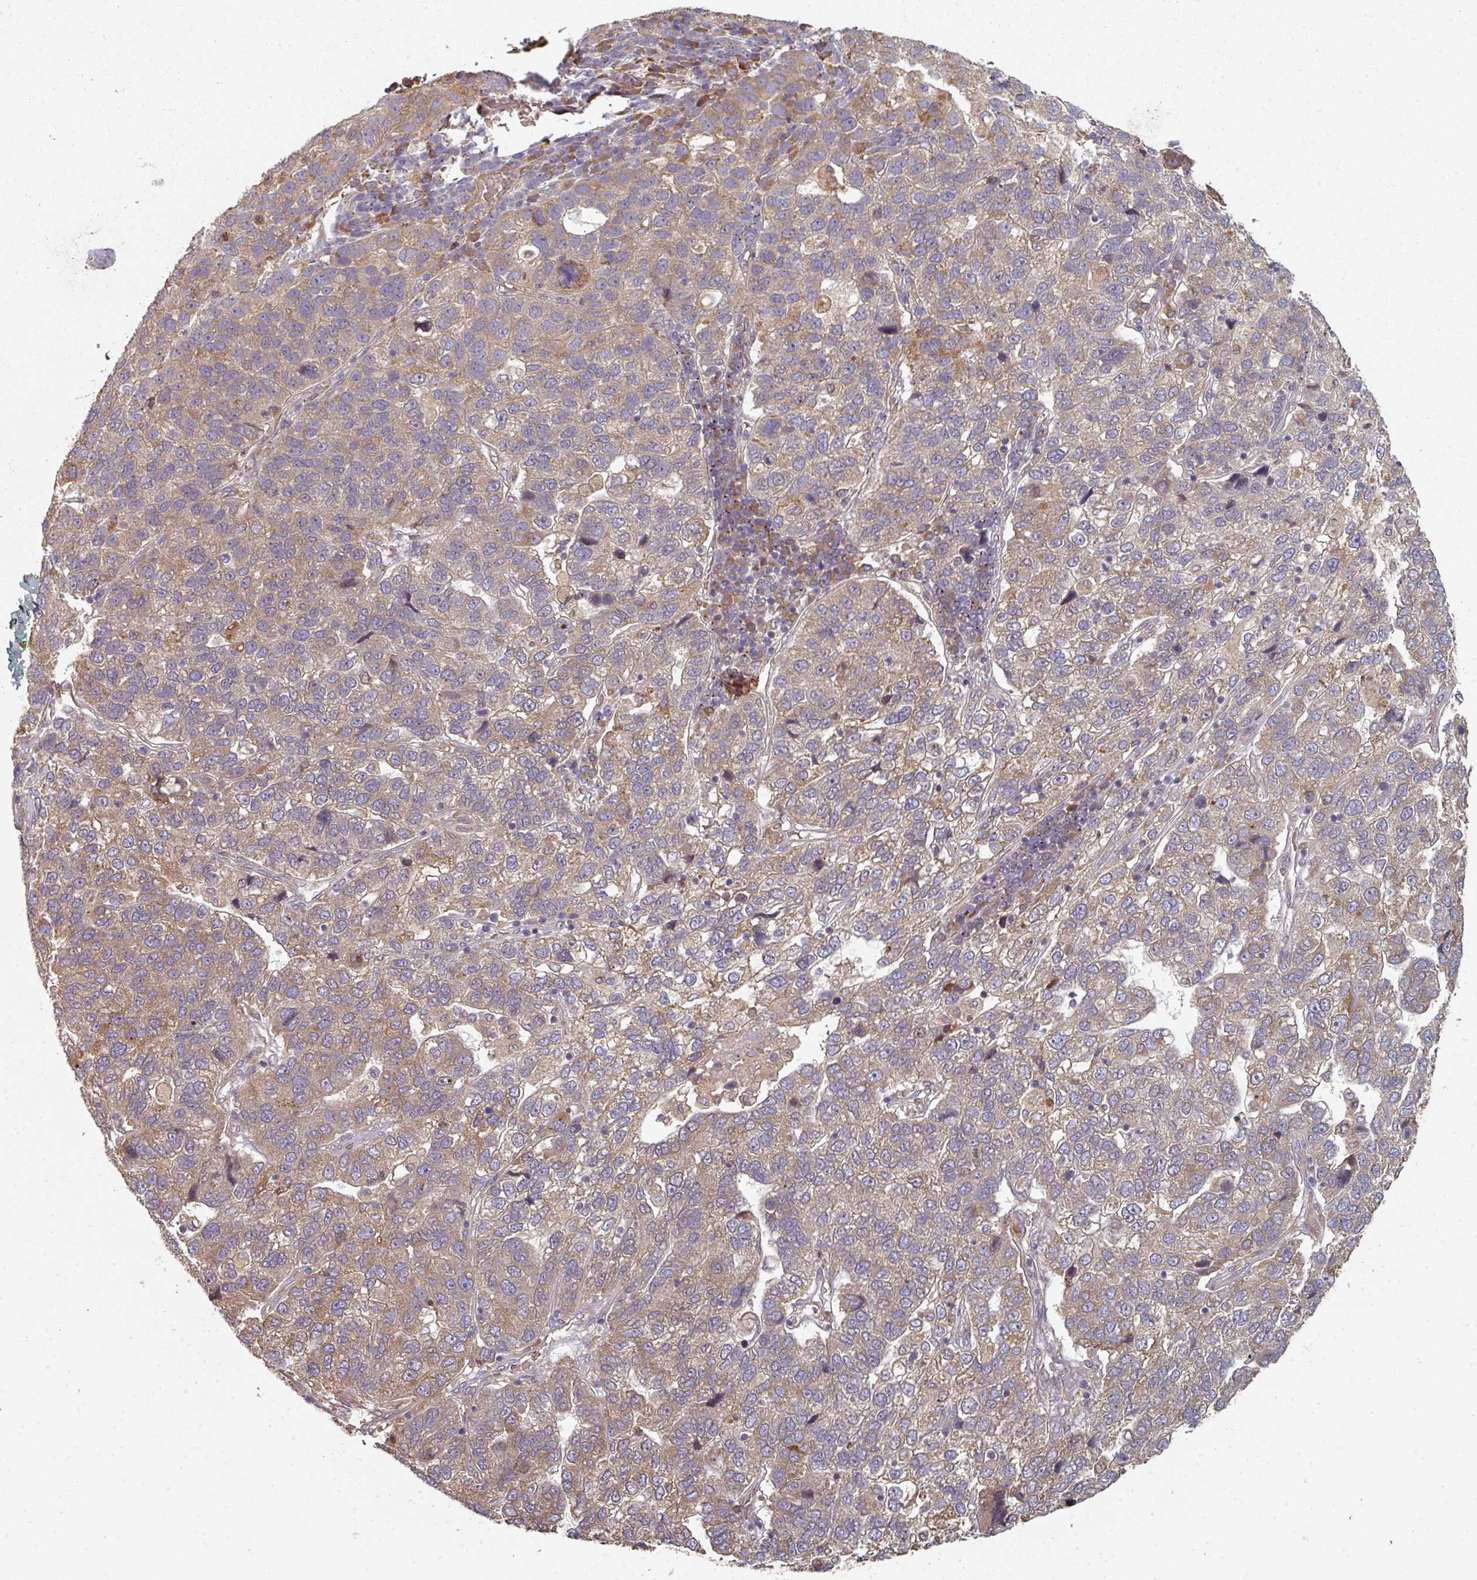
{"staining": {"intensity": "moderate", "quantity": ">75%", "location": "cytoplasmic/membranous"}, "tissue": "pancreatic cancer", "cell_type": "Tumor cells", "image_type": "cancer", "snomed": [{"axis": "morphology", "description": "Adenocarcinoma, NOS"}, {"axis": "topography", "description": "Pancreas"}], "caption": "The histopathology image displays a brown stain indicating the presence of a protein in the cytoplasmic/membranous of tumor cells in pancreatic cancer.", "gene": "EDEM2", "patient": {"sex": "female", "age": 61}}